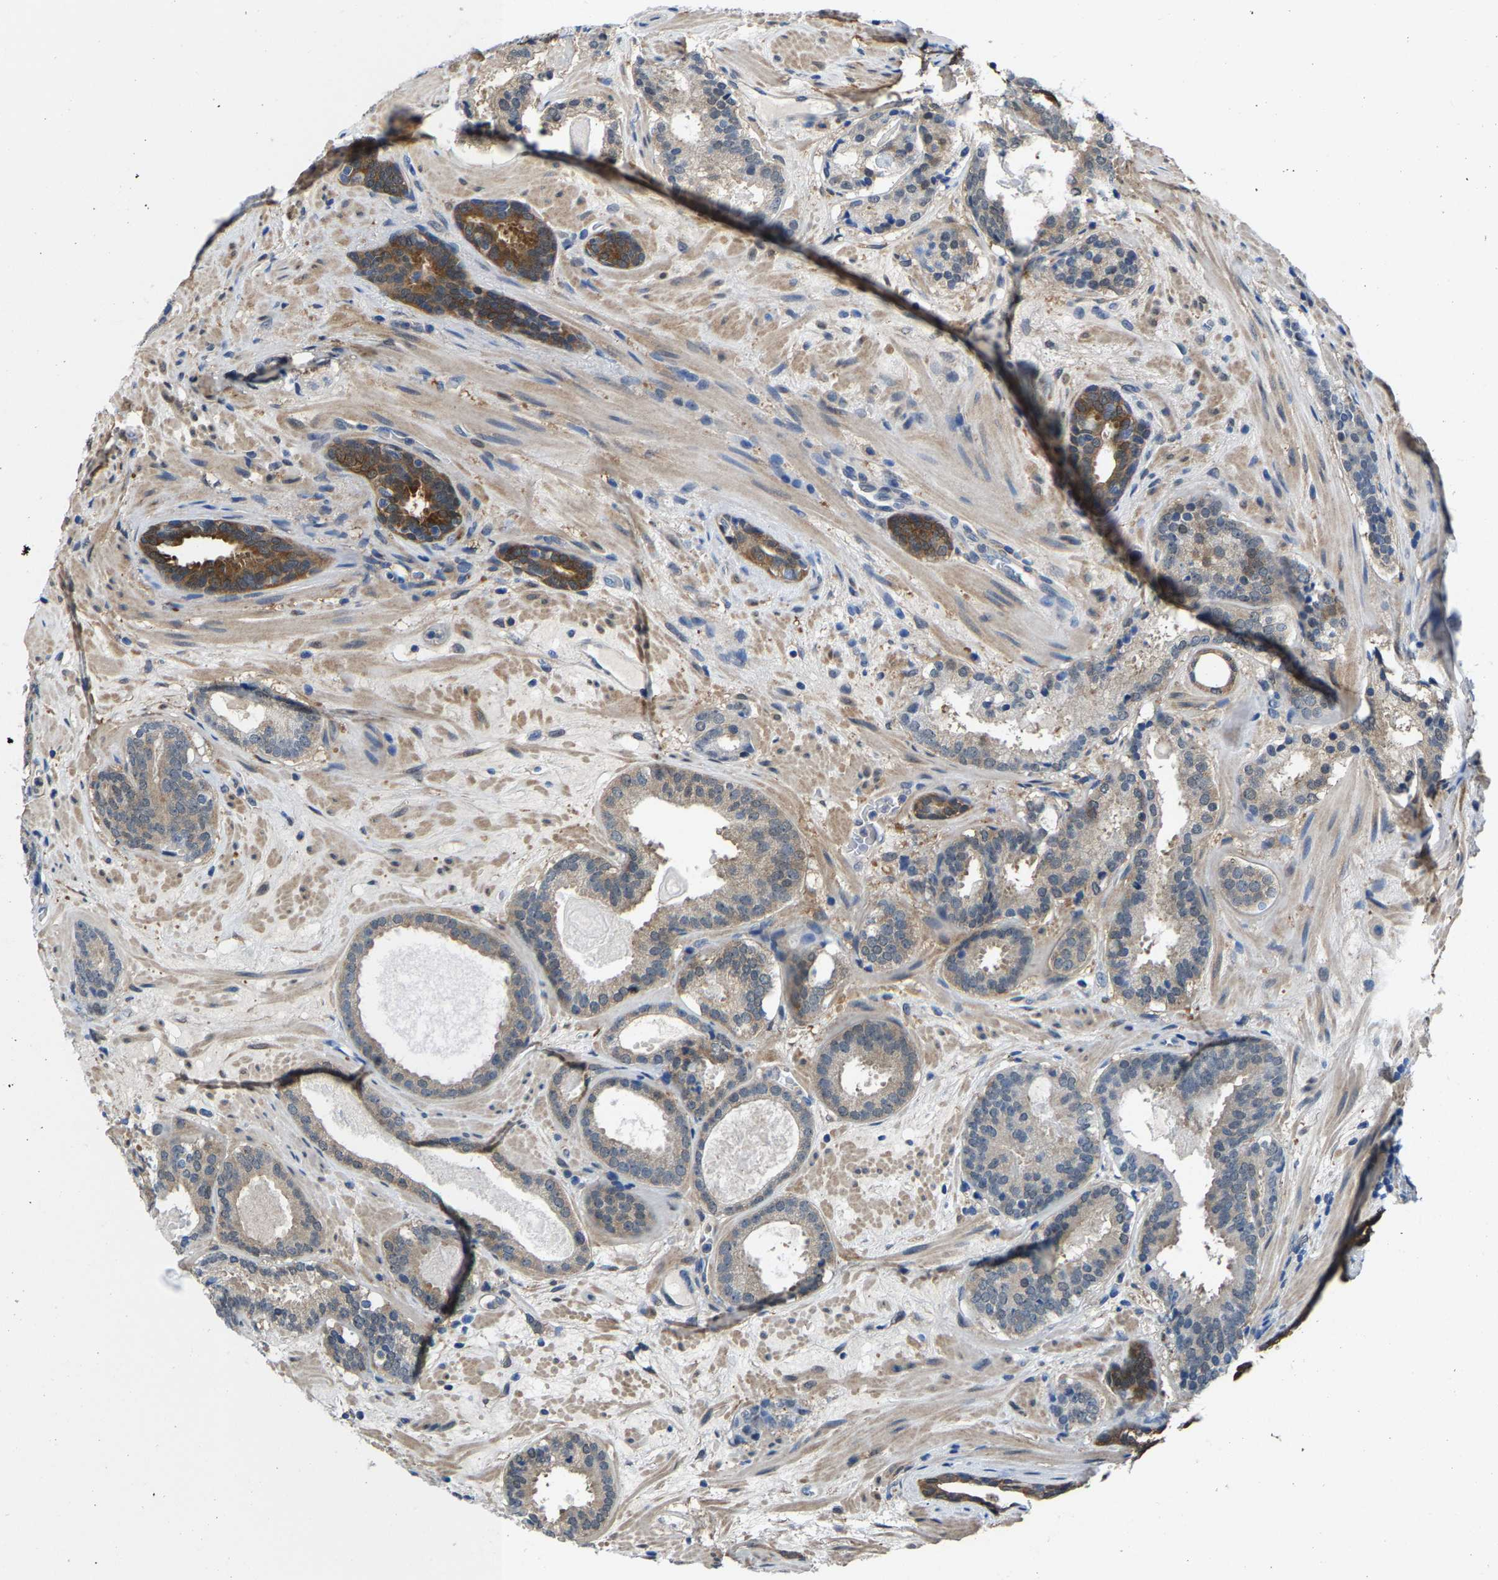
{"staining": {"intensity": "moderate", "quantity": "25%-75%", "location": "cytoplasmic/membranous"}, "tissue": "prostate cancer", "cell_type": "Tumor cells", "image_type": "cancer", "snomed": [{"axis": "morphology", "description": "Adenocarcinoma, Low grade"}, {"axis": "topography", "description": "Prostate"}], "caption": "Brown immunohistochemical staining in human prostate cancer (low-grade adenocarcinoma) exhibits moderate cytoplasmic/membranous expression in approximately 25%-75% of tumor cells.", "gene": "SSH3", "patient": {"sex": "male", "age": 69}}